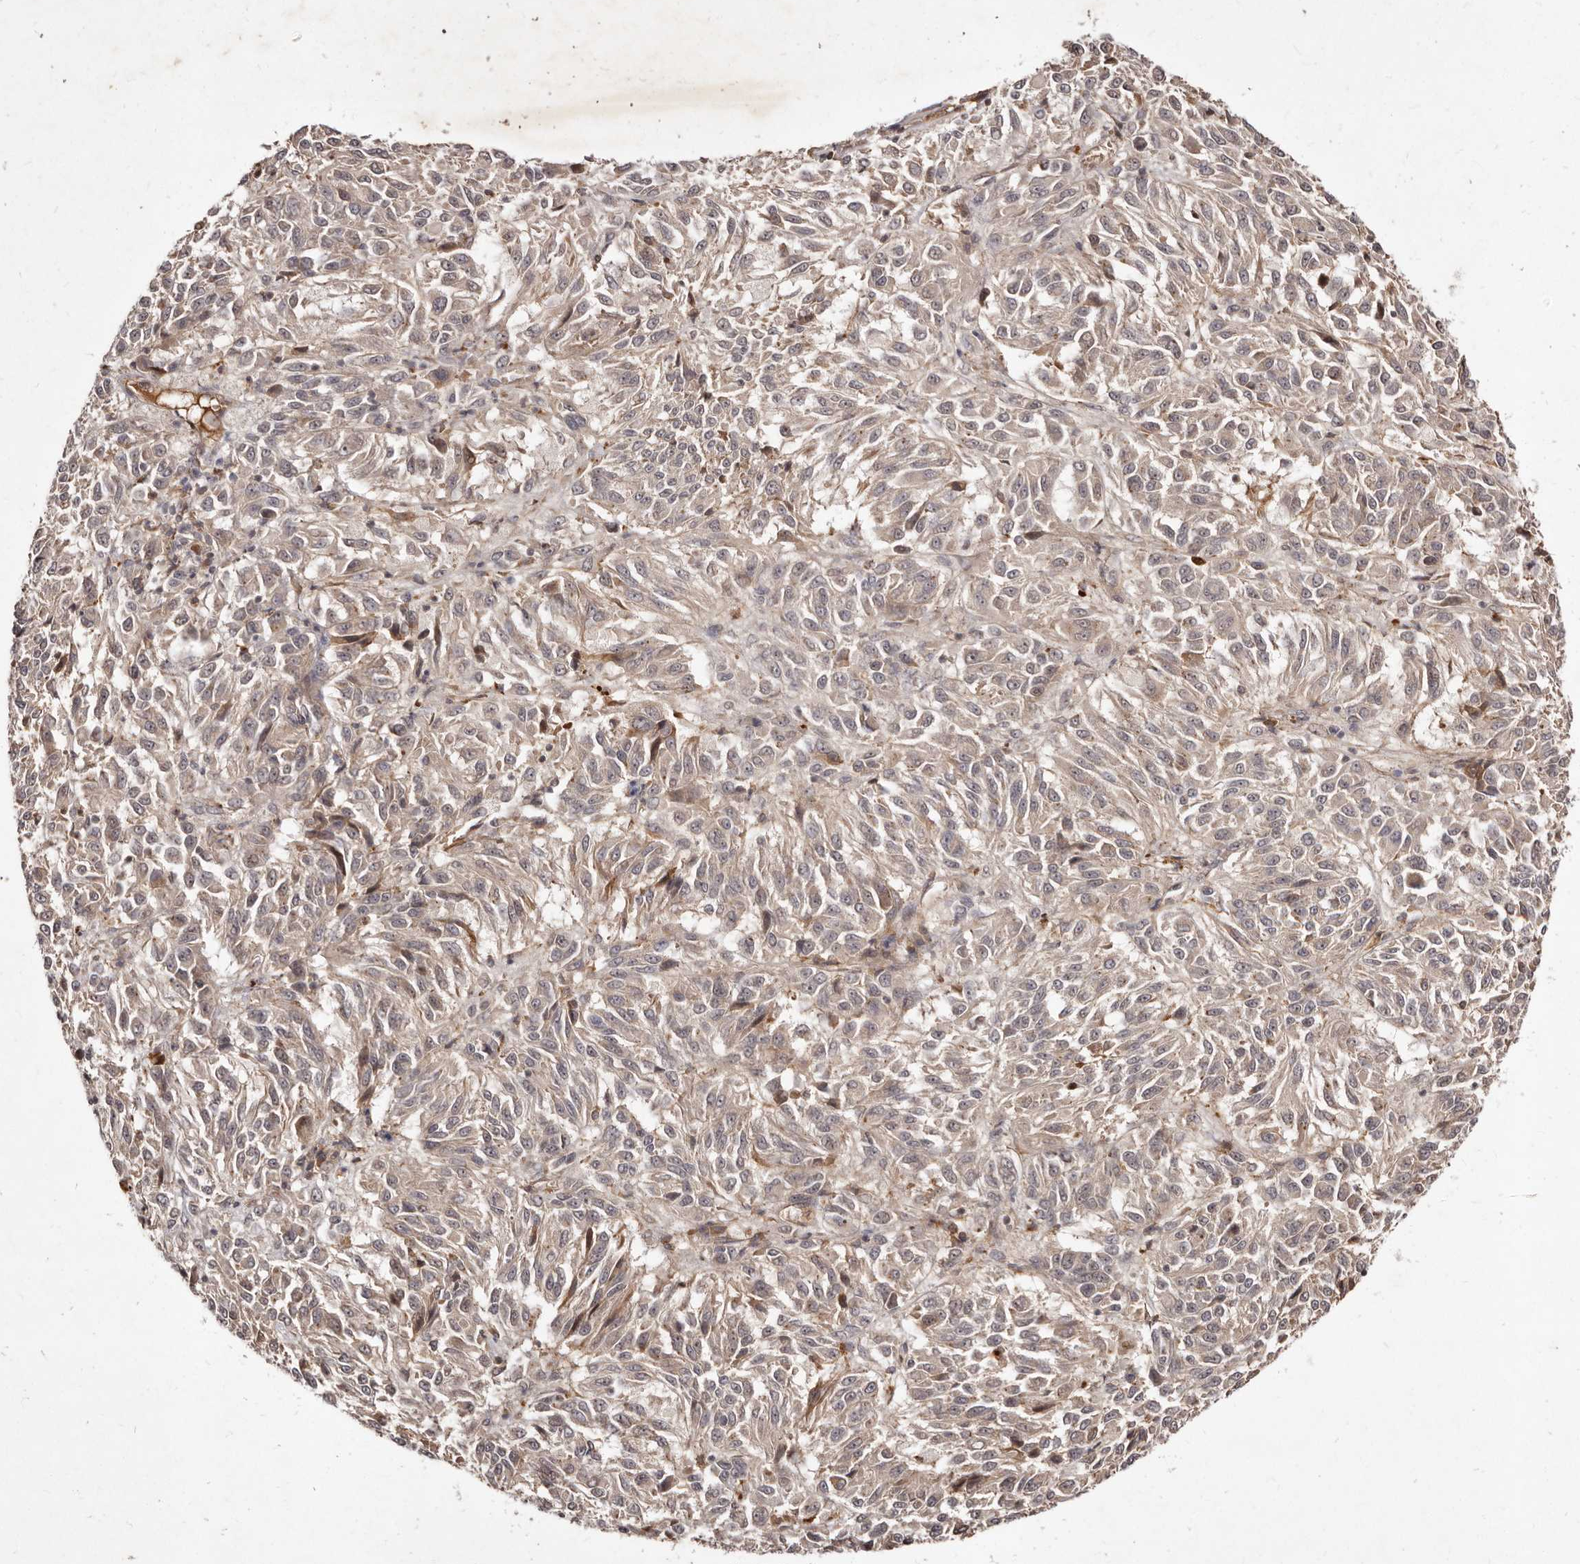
{"staining": {"intensity": "weak", "quantity": "25%-75%", "location": "cytoplasmic/membranous"}, "tissue": "melanoma", "cell_type": "Tumor cells", "image_type": "cancer", "snomed": [{"axis": "morphology", "description": "Malignant melanoma, Metastatic site"}, {"axis": "topography", "description": "Lung"}], "caption": "DAB (3,3'-diaminobenzidine) immunohistochemical staining of malignant melanoma (metastatic site) demonstrates weak cytoplasmic/membranous protein positivity in about 25%-75% of tumor cells. (DAB IHC with brightfield microscopy, high magnification).", "gene": "LCORL", "patient": {"sex": "male", "age": 64}}